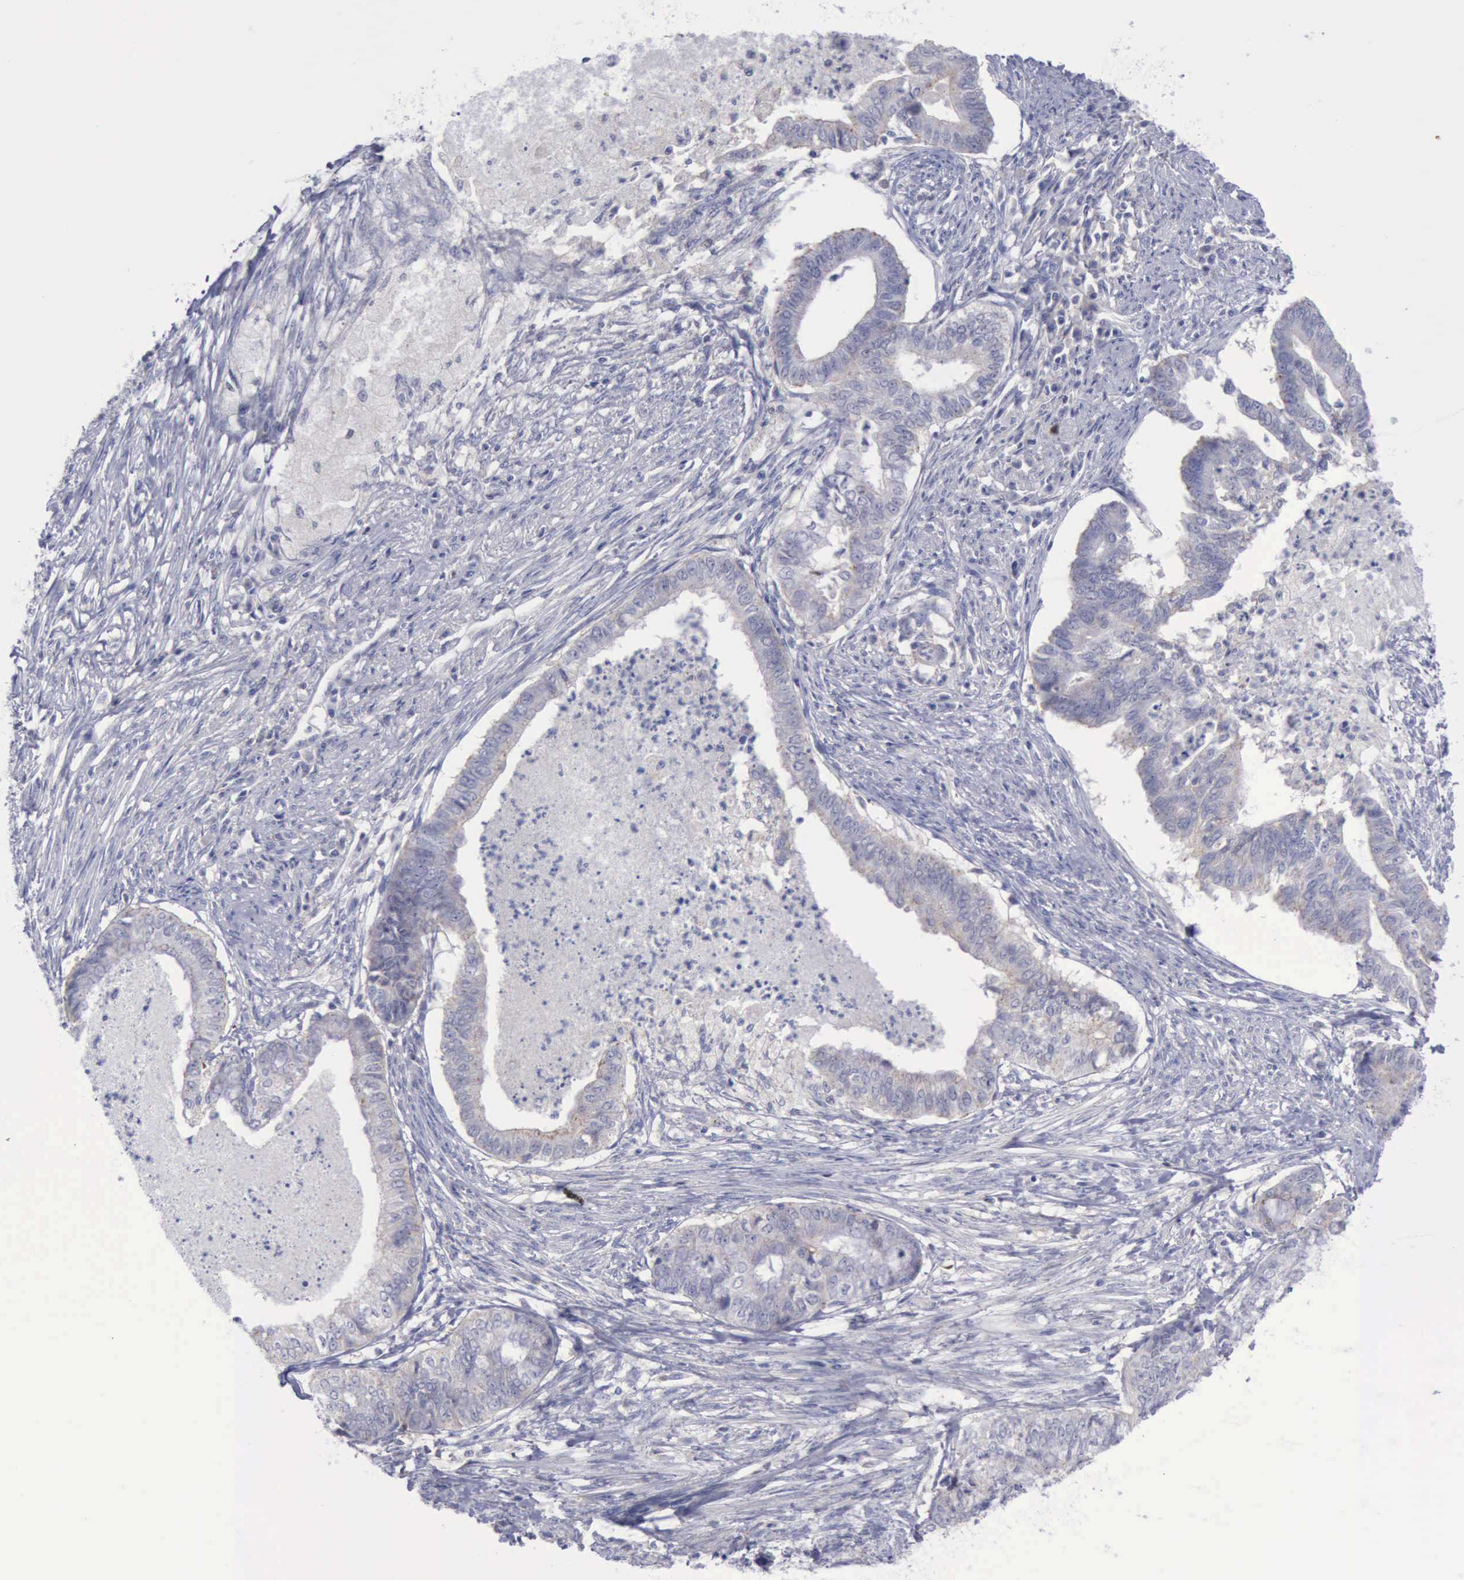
{"staining": {"intensity": "negative", "quantity": "none", "location": "none"}, "tissue": "endometrial cancer", "cell_type": "Tumor cells", "image_type": "cancer", "snomed": [{"axis": "morphology", "description": "Necrosis, NOS"}, {"axis": "morphology", "description": "Adenocarcinoma, NOS"}, {"axis": "topography", "description": "Endometrium"}], "caption": "IHC of adenocarcinoma (endometrial) exhibits no expression in tumor cells.", "gene": "SATB2", "patient": {"sex": "female", "age": 79}}